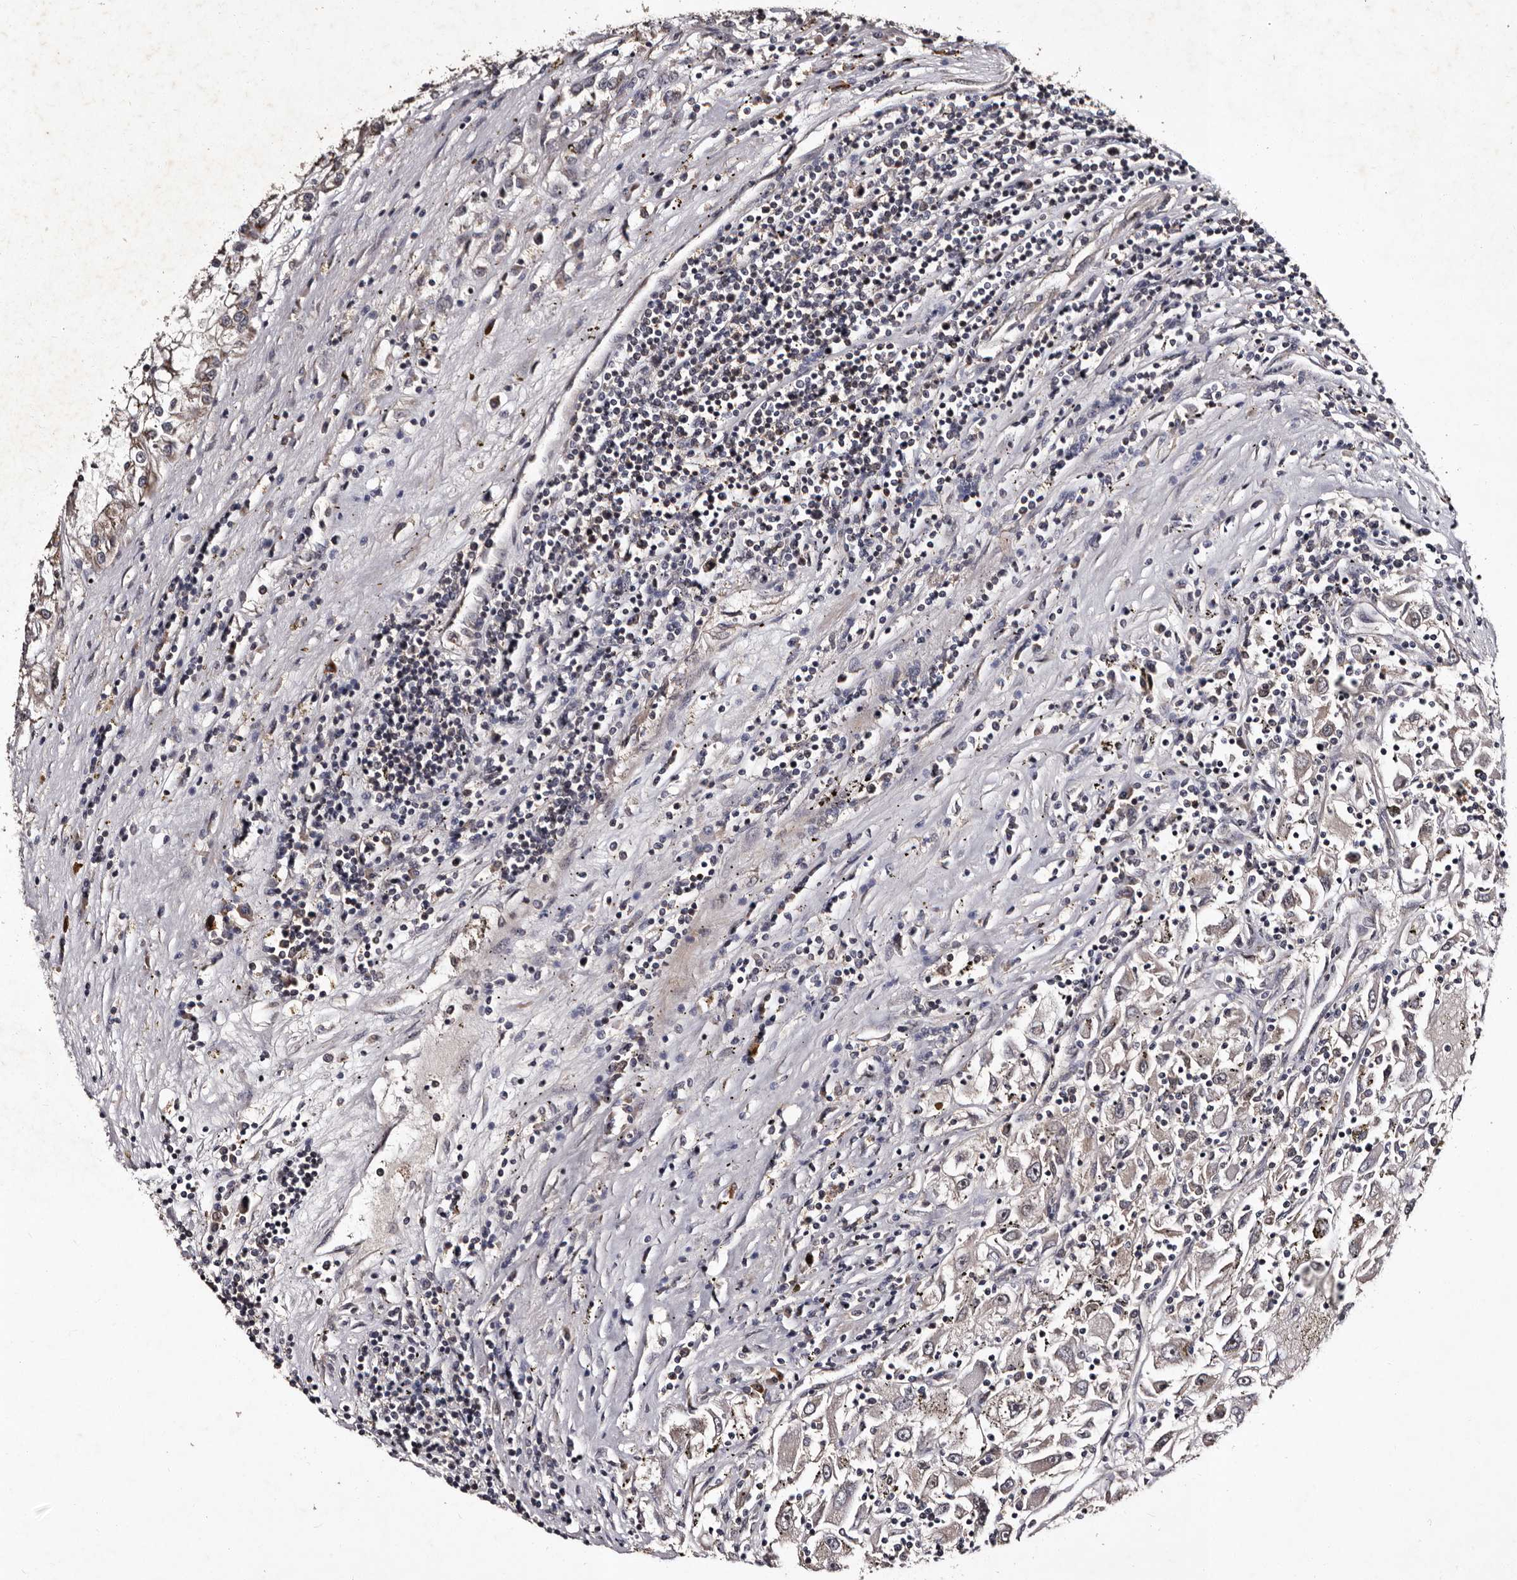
{"staining": {"intensity": "weak", "quantity": "25%-75%", "location": "cytoplasmic/membranous"}, "tissue": "renal cancer", "cell_type": "Tumor cells", "image_type": "cancer", "snomed": [{"axis": "morphology", "description": "Adenocarcinoma, NOS"}, {"axis": "topography", "description": "Kidney"}], "caption": "The photomicrograph shows staining of renal cancer (adenocarcinoma), revealing weak cytoplasmic/membranous protein expression (brown color) within tumor cells.", "gene": "MKRN3", "patient": {"sex": "female", "age": 52}}